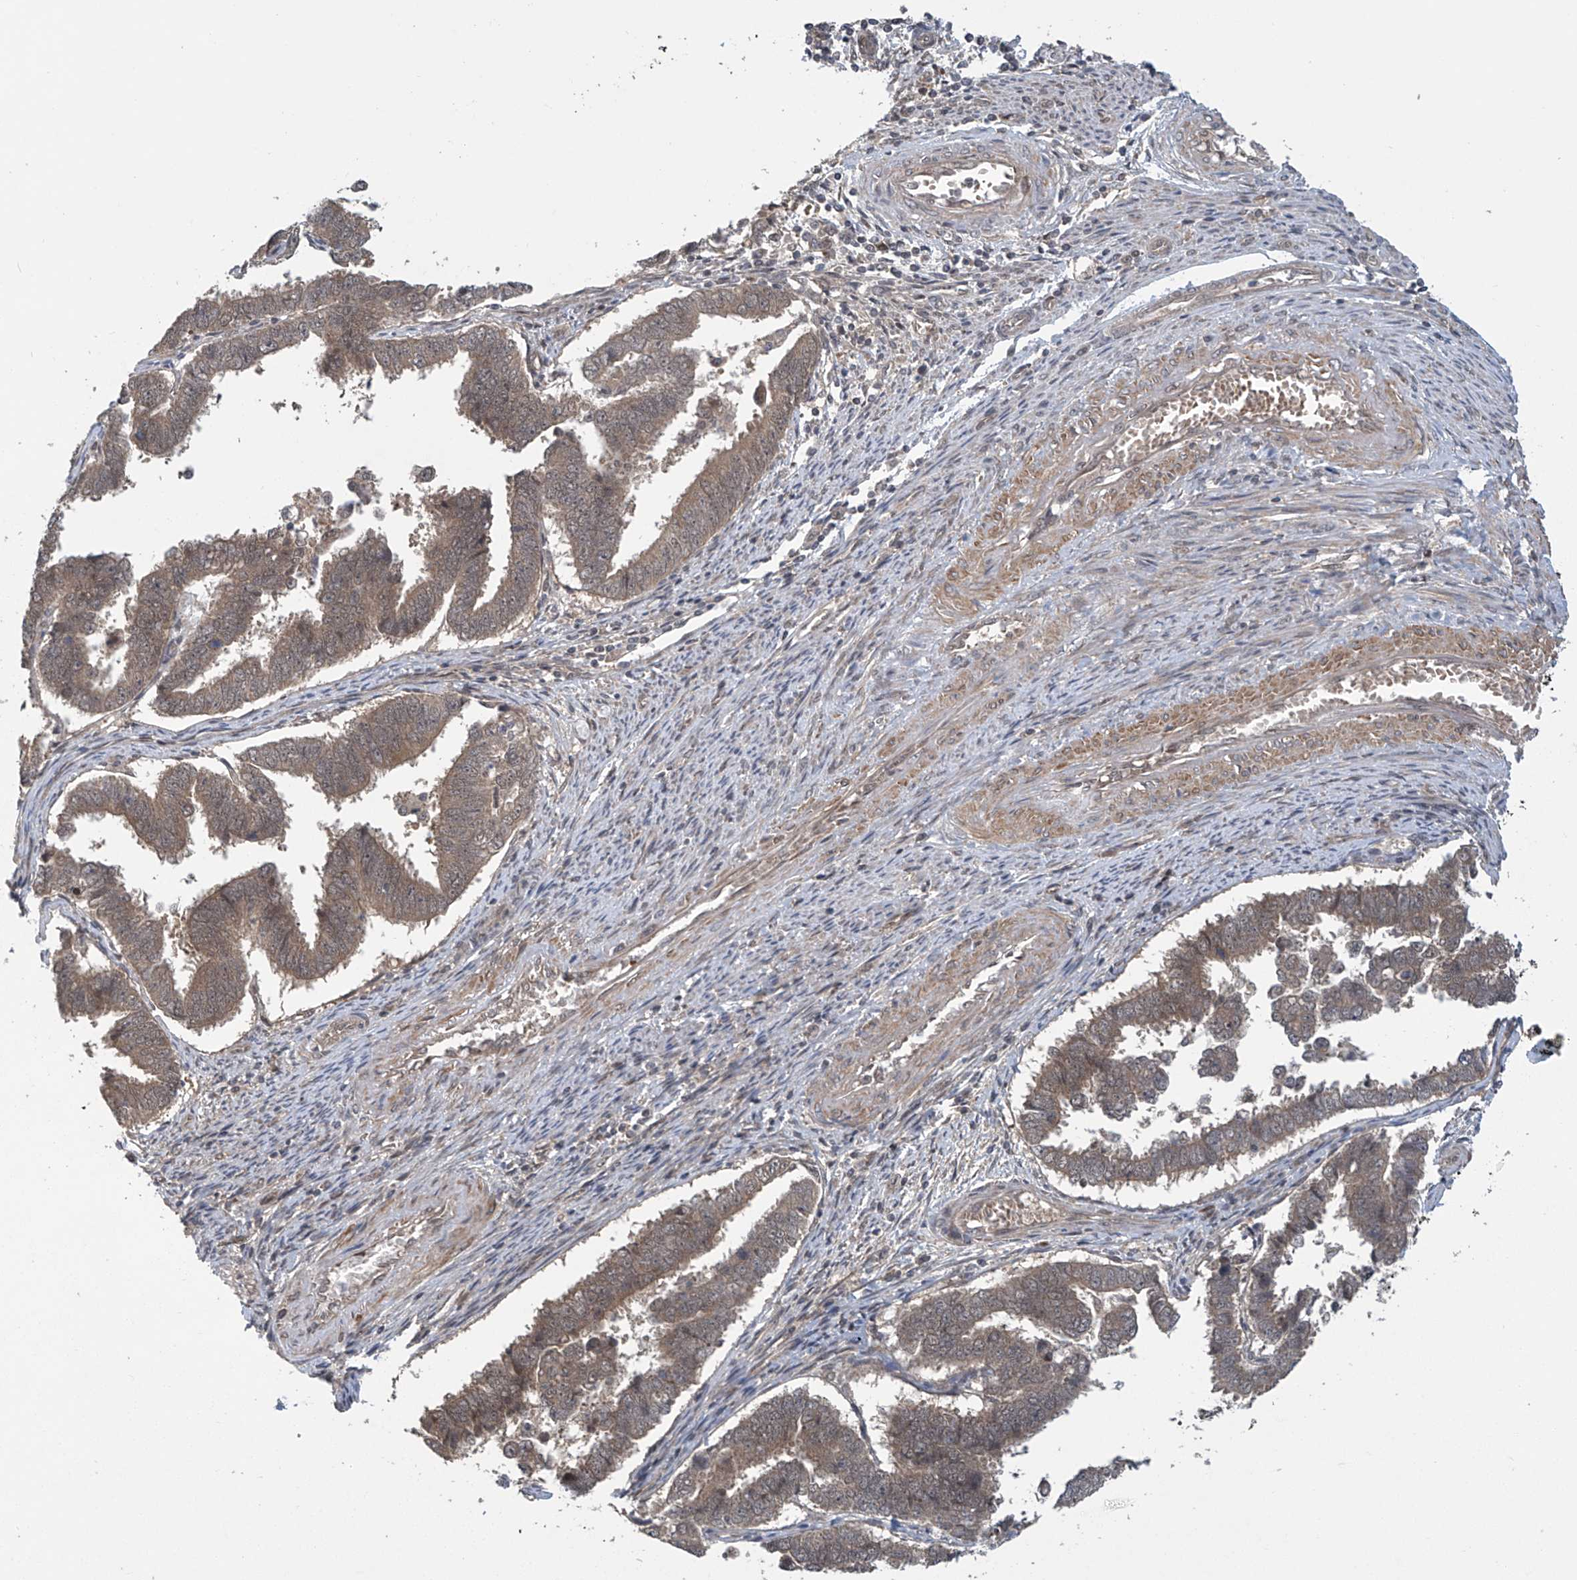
{"staining": {"intensity": "moderate", "quantity": ">75%", "location": "cytoplasmic/membranous"}, "tissue": "endometrial cancer", "cell_type": "Tumor cells", "image_type": "cancer", "snomed": [{"axis": "morphology", "description": "Adenocarcinoma, NOS"}, {"axis": "topography", "description": "Endometrium"}], "caption": "Human endometrial adenocarcinoma stained with a protein marker reveals moderate staining in tumor cells.", "gene": "ABHD13", "patient": {"sex": "female", "age": 75}}